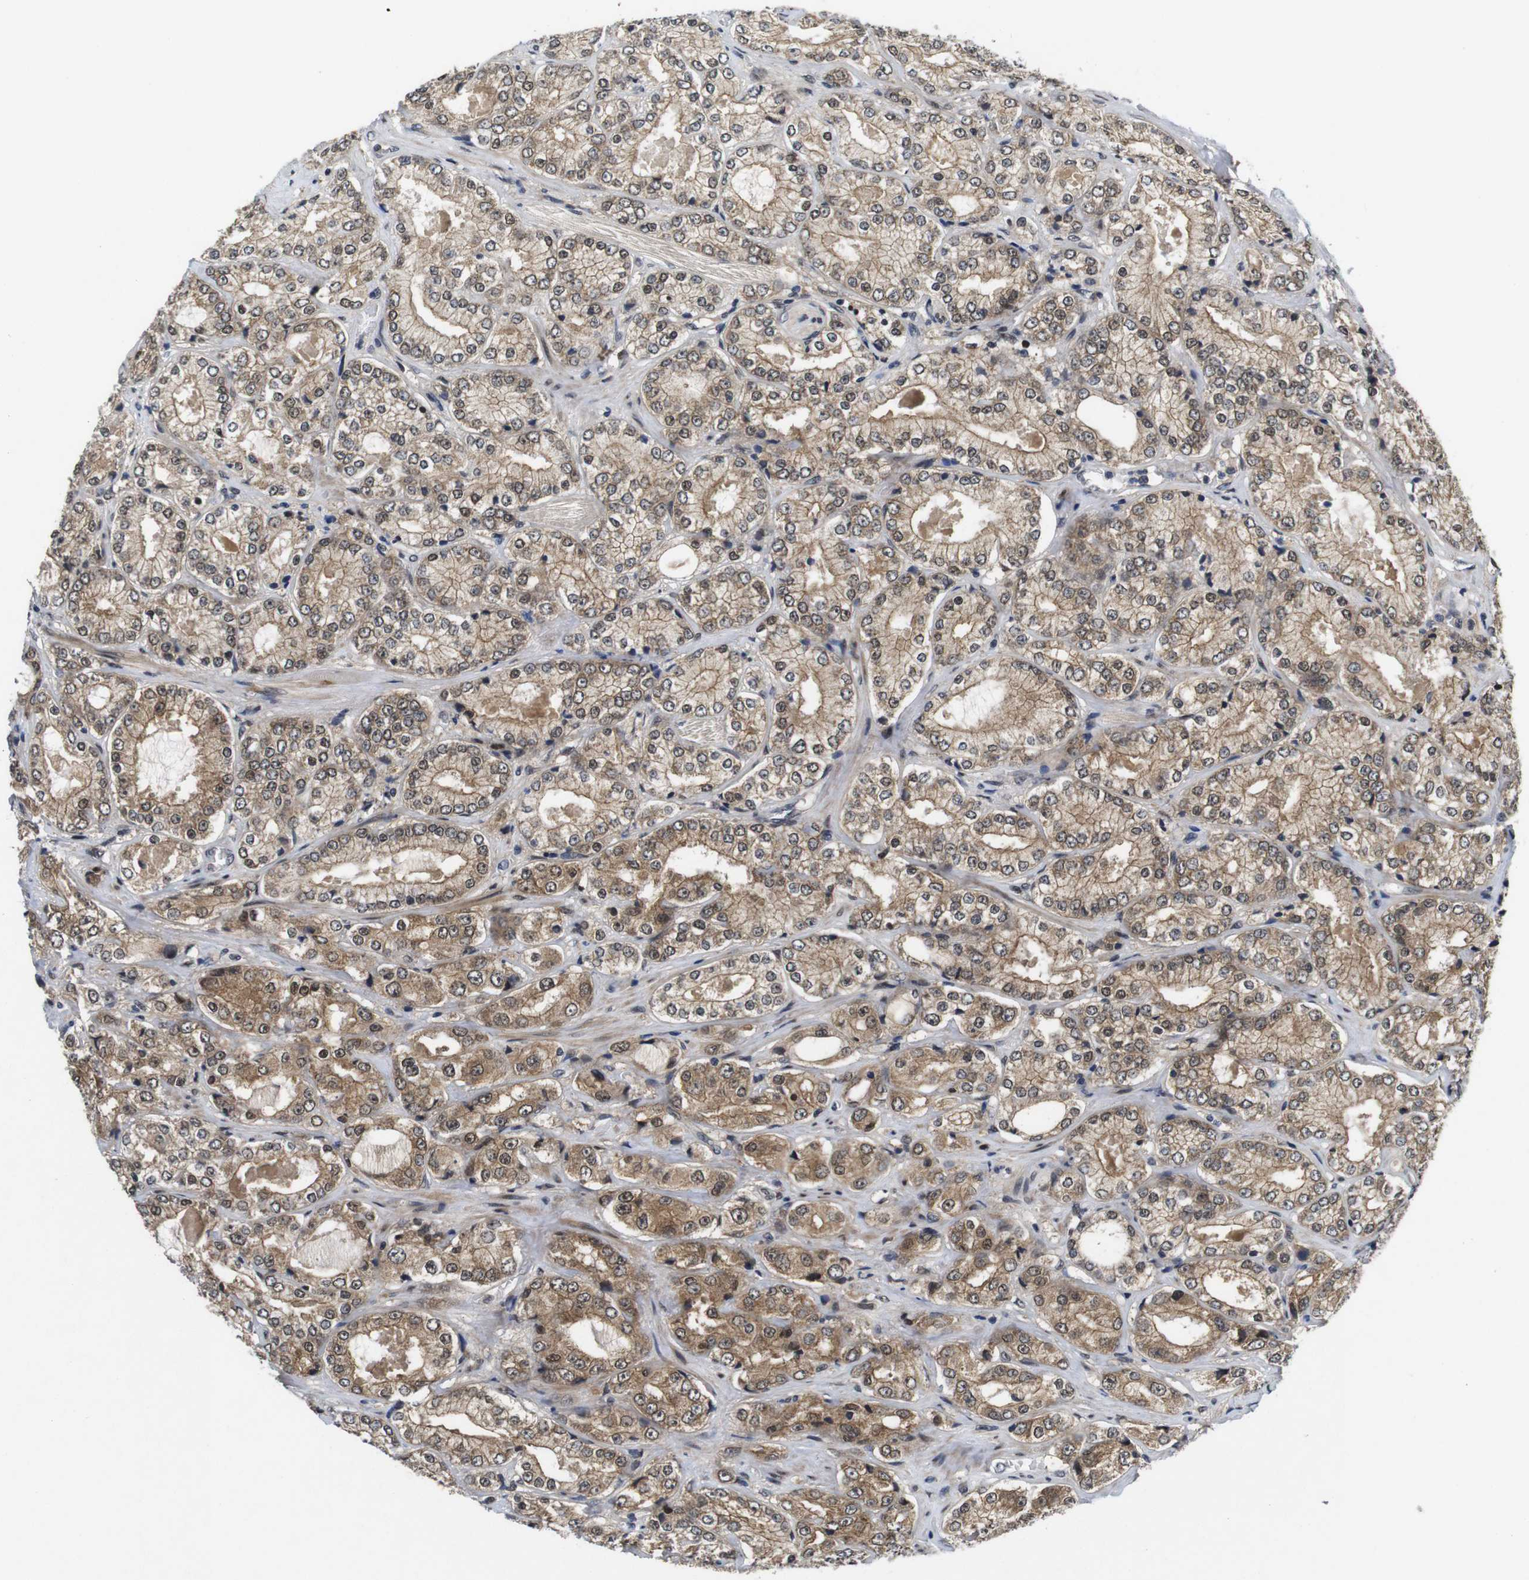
{"staining": {"intensity": "moderate", "quantity": ">75%", "location": "cytoplasmic/membranous"}, "tissue": "prostate cancer", "cell_type": "Tumor cells", "image_type": "cancer", "snomed": [{"axis": "morphology", "description": "Adenocarcinoma, High grade"}, {"axis": "topography", "description": "Prostate"}], "caption": "Protein expression analysis of prostate high-grade adenocarcinoma shows moderate cytoplasmic/membranous staining in about >75% of tumor cells.", "gene": "ZBTB46", "patient": {"sex": "male", "age": 73}}